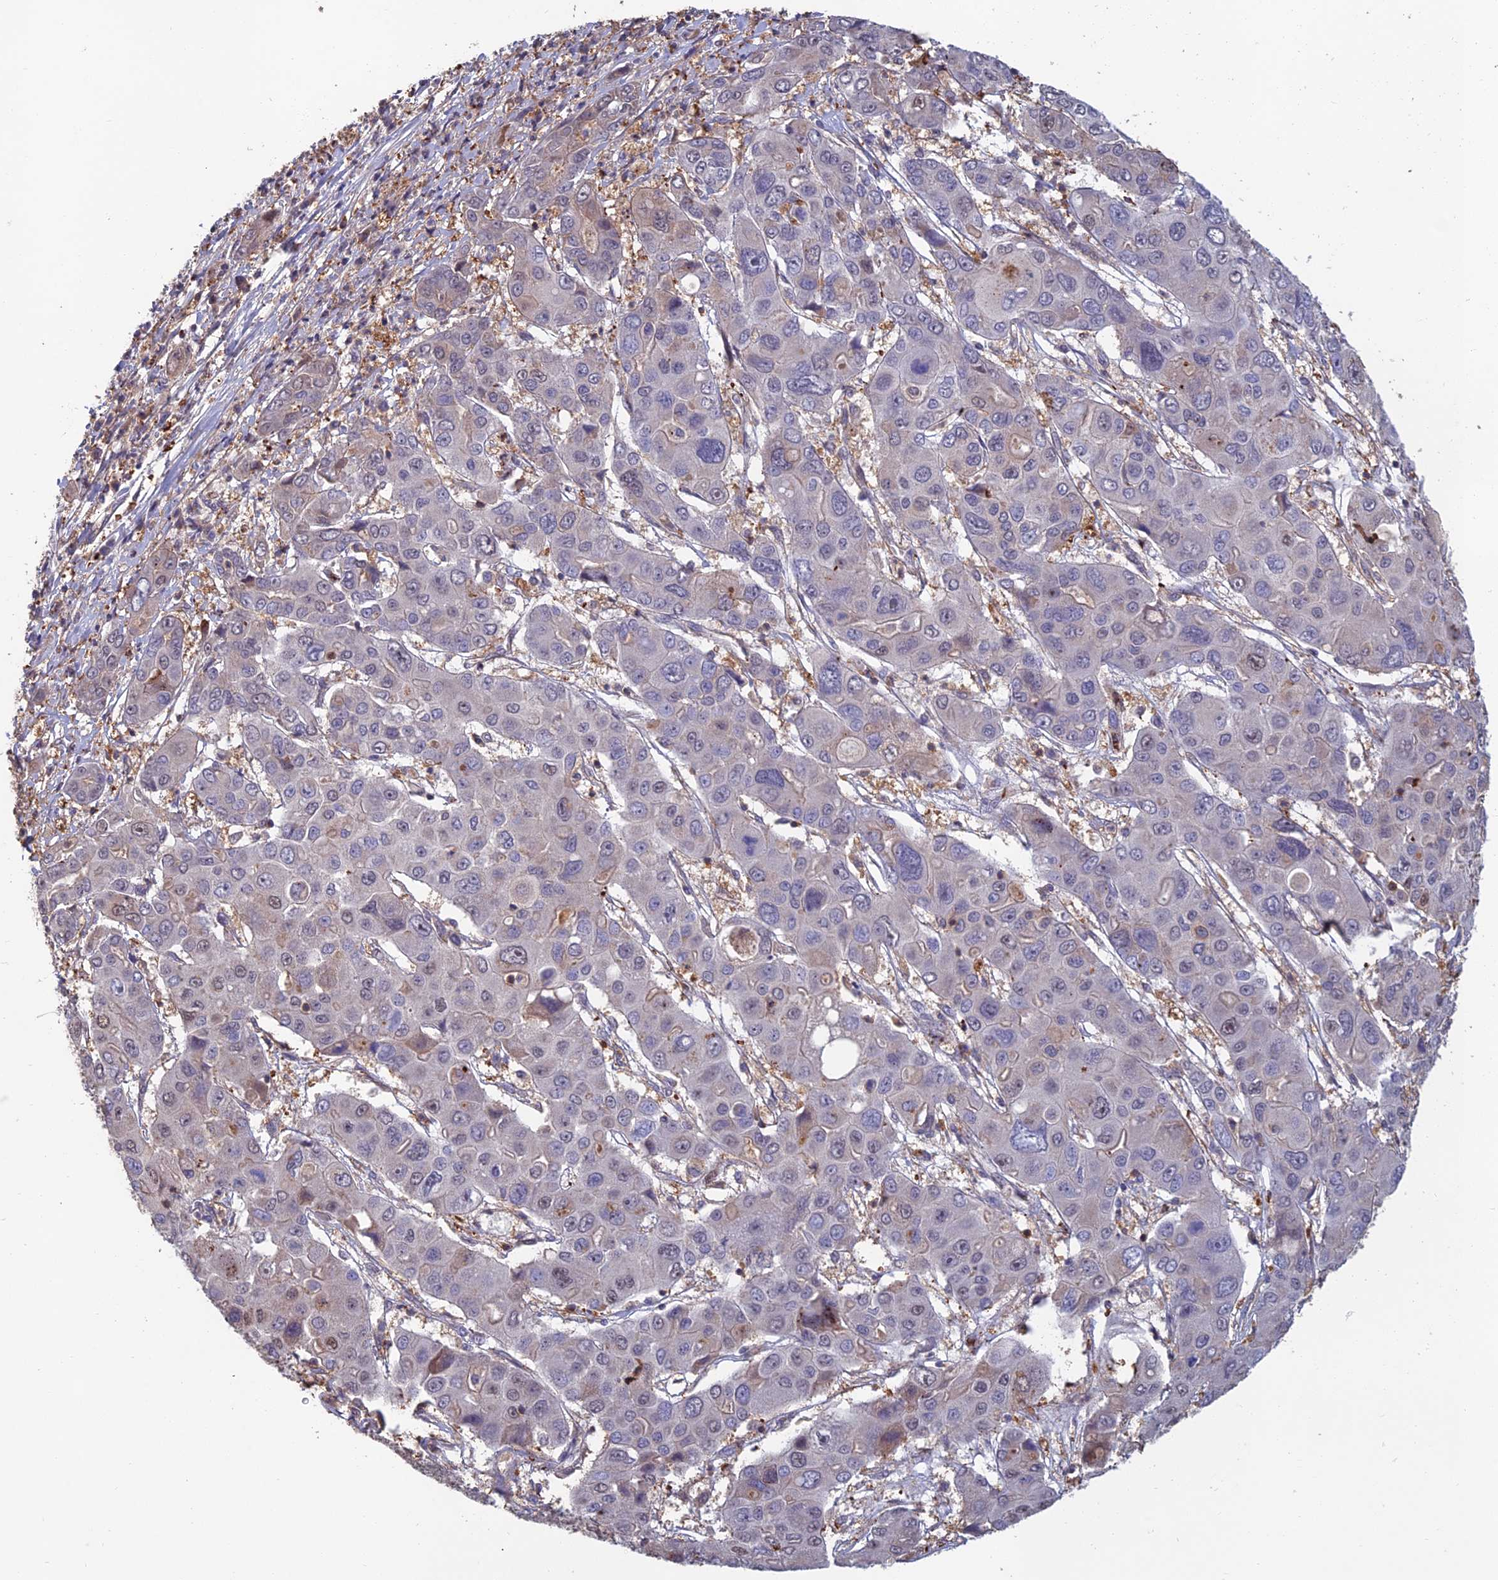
{"staining": {"intensity": "negative", "quantity": "none", "location": "none"}, "tissue": "liver cancer", "cell_type": "Tumor cells", "image_type": "cancer", "snomed": [{"axis": "morphology", "description": "Cholangiocarcinoma"}, {"axis": "topography", "description": "Liver"}], "caption": "Histopathology image shows no protein positivity in tumor cells of cholangiocarcinoma (liver) tissue.", "gene": "C15orf62", "patient": {"sex": "male", "age": 67}}